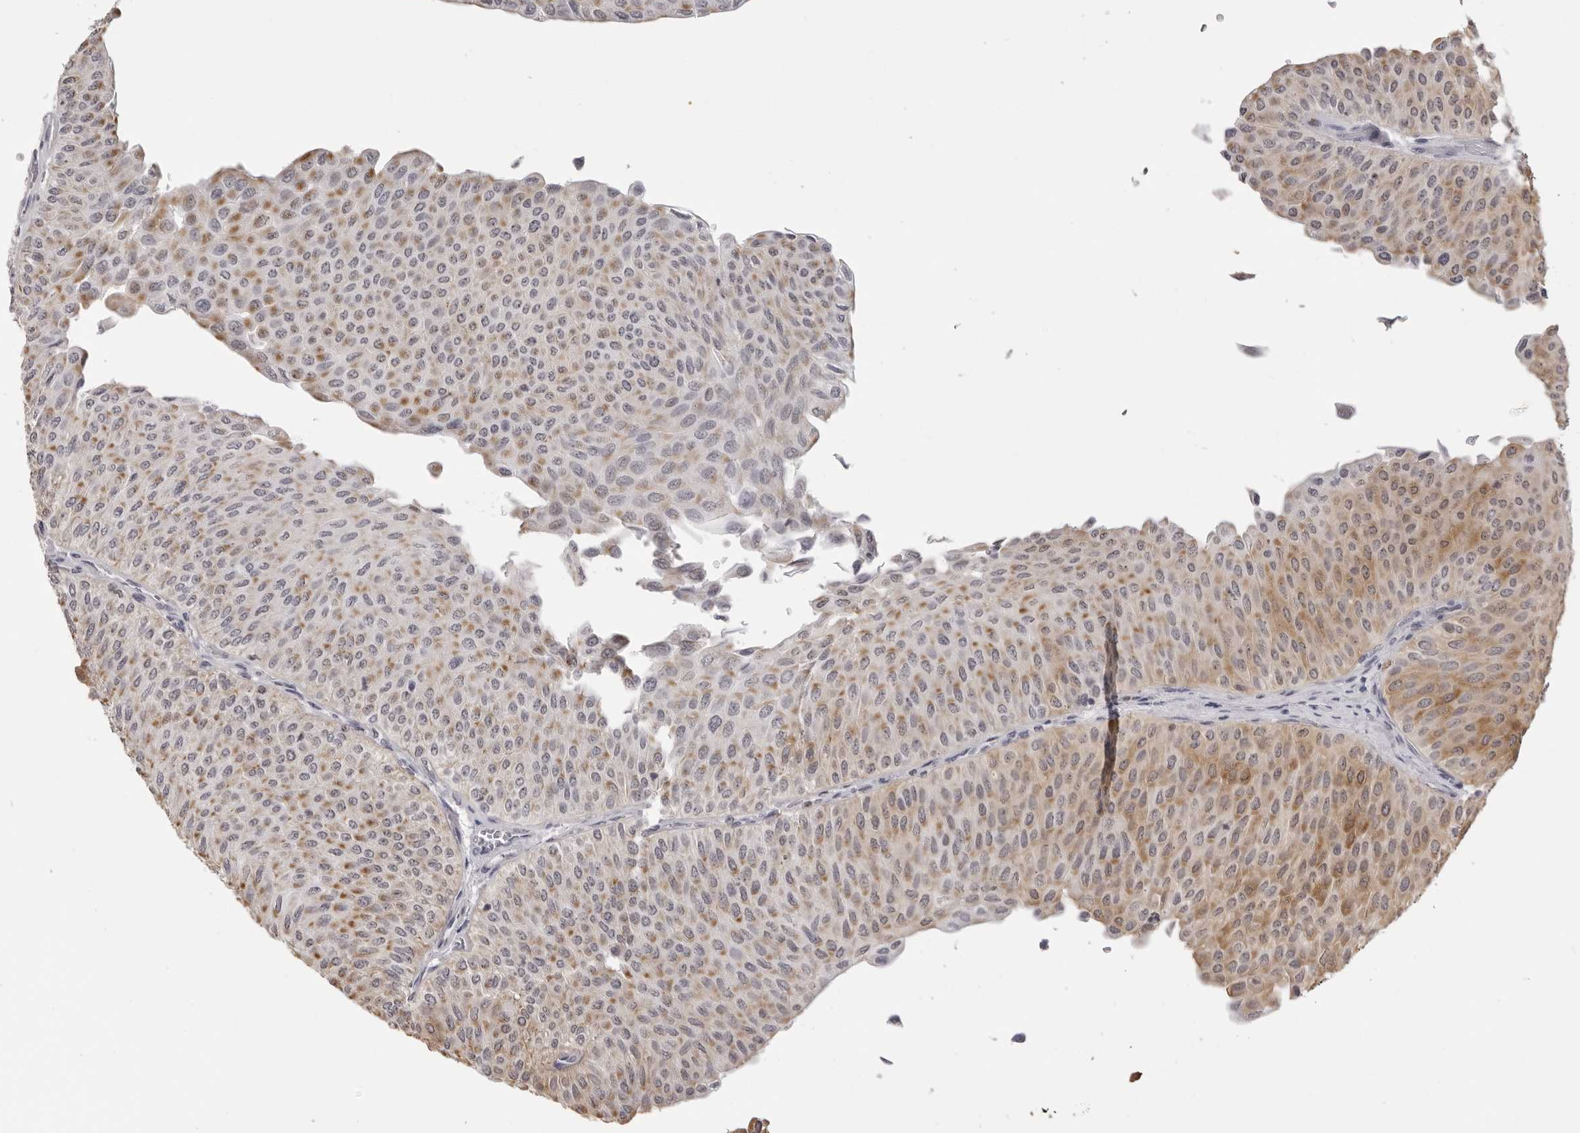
{"staining": {"intensity": "moderate", "quantity": "25%-75%", "location": "cytoplasmic/membranous"}, "tissue": "urothelial cancer", "cell_type": "Tumor cells", "image_type": "cancer", "snomed": [{"axis": "morphology", "description": "Urothelial carcinoma, Low grade"}, {"axis": "topography", "description": "Urinary bladder"}], "caption": "This photomicrograph reveals immunohistochemistry staining of urothelial cancer, with medium moderate cytoplasmic/membranous positivity in about 25%-75% of tumor cells.", "gene": "IL31", "patient": {"sex": "male", "age": 78}}